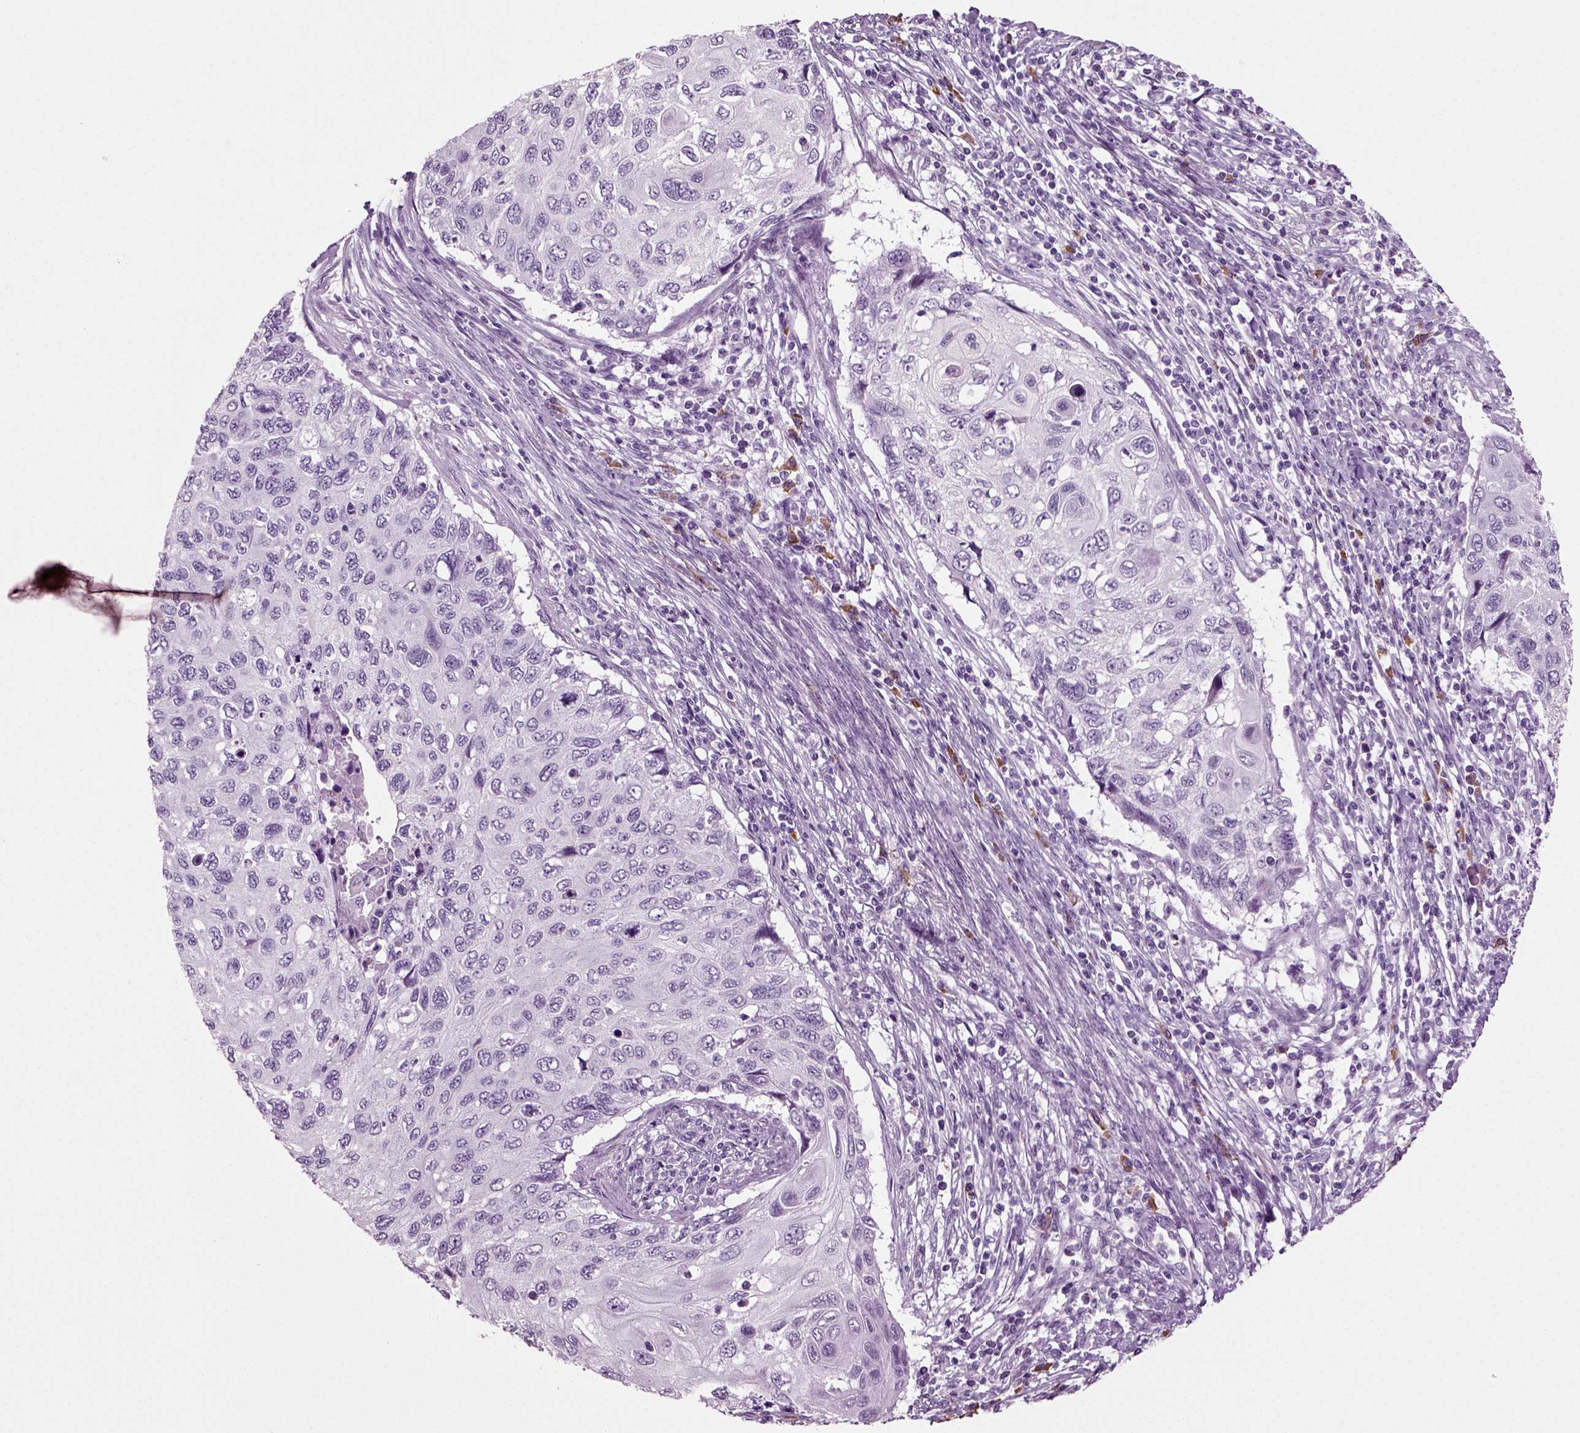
{"staining": {"intensity": "negative", "quantity": "none", "location": "none"}, "tissue": "cervical cancer", "cell_type": "Tumor cells", "image_type": "cancer", "snomed": [{"axis": "morphology", "description": "Squamous cell carcinoma, NOS"}, {"axis": "topography", "description": "Cervix"}], "caption": "Human cervical squamous cell carcinoma stained for a protein using immunohistochemistry displays no positivity in tumor cells.", "gene": "SLC26A8", "patient": {"sex": "female", "age": 70}}